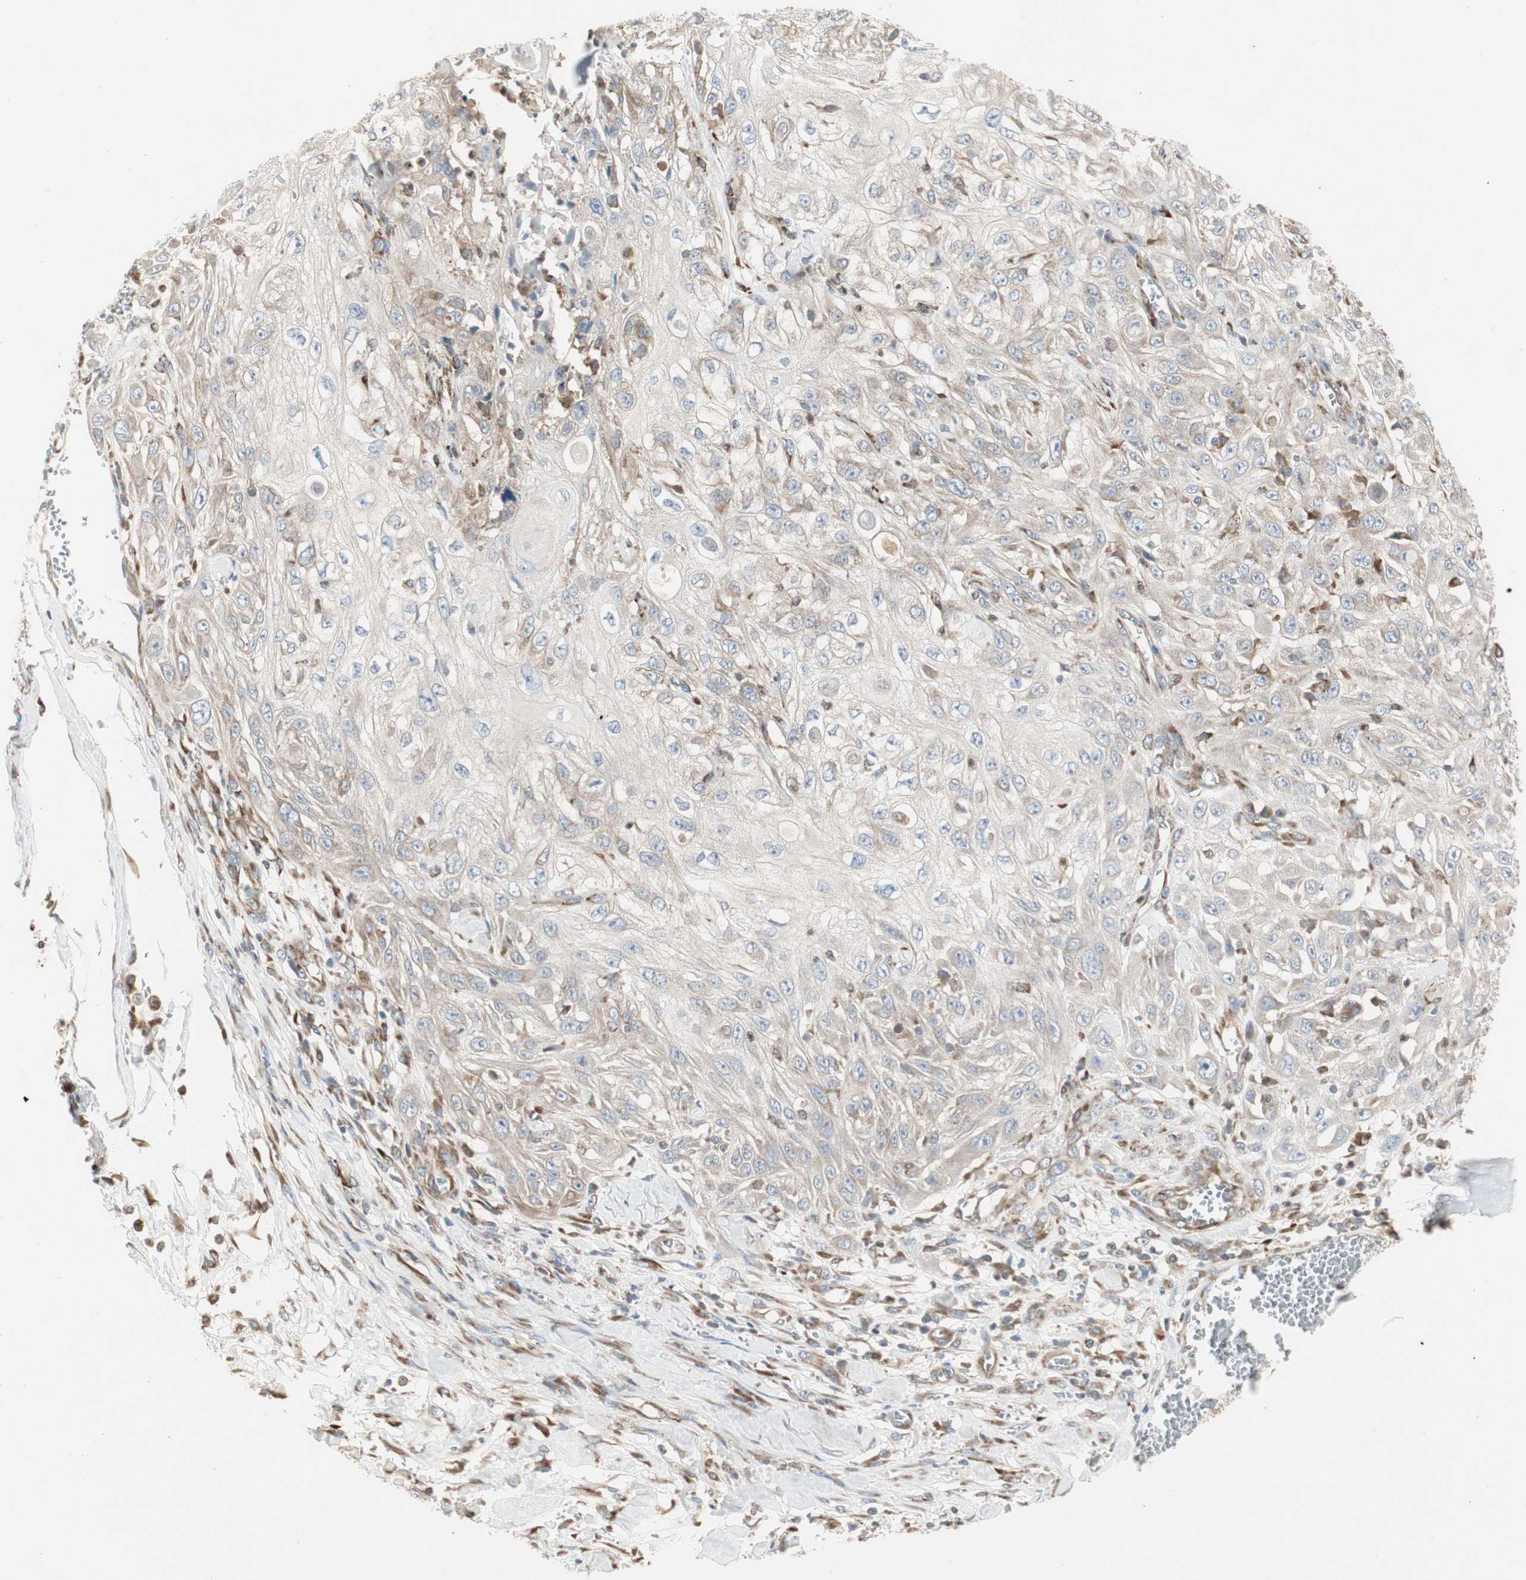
{"staining": {"intensity": "weak", "quantity": "<25%", "location": "cytoplasmic/membranous"}, "tissue": "skin cancer", "cell_type": "Tumor cells", "image_type": "cancer", "snomed": [{"axis": "morphology", "description": "Squamous cell carcinoma, NOS"}, {"axis": "morphology", "description": "Squamous cell carcinoma, metastatic, NOS"}, {"axis": "topography", "description": "Skin"}, {"axis": "topography", "description": "Lymph node"}], "caption": "Image shows no significant protein expression in tumor cells of skin cancer (squamous cell carcinoma).", "gene": "H6PD", "patient": {"sex": "male", "age": 75}}